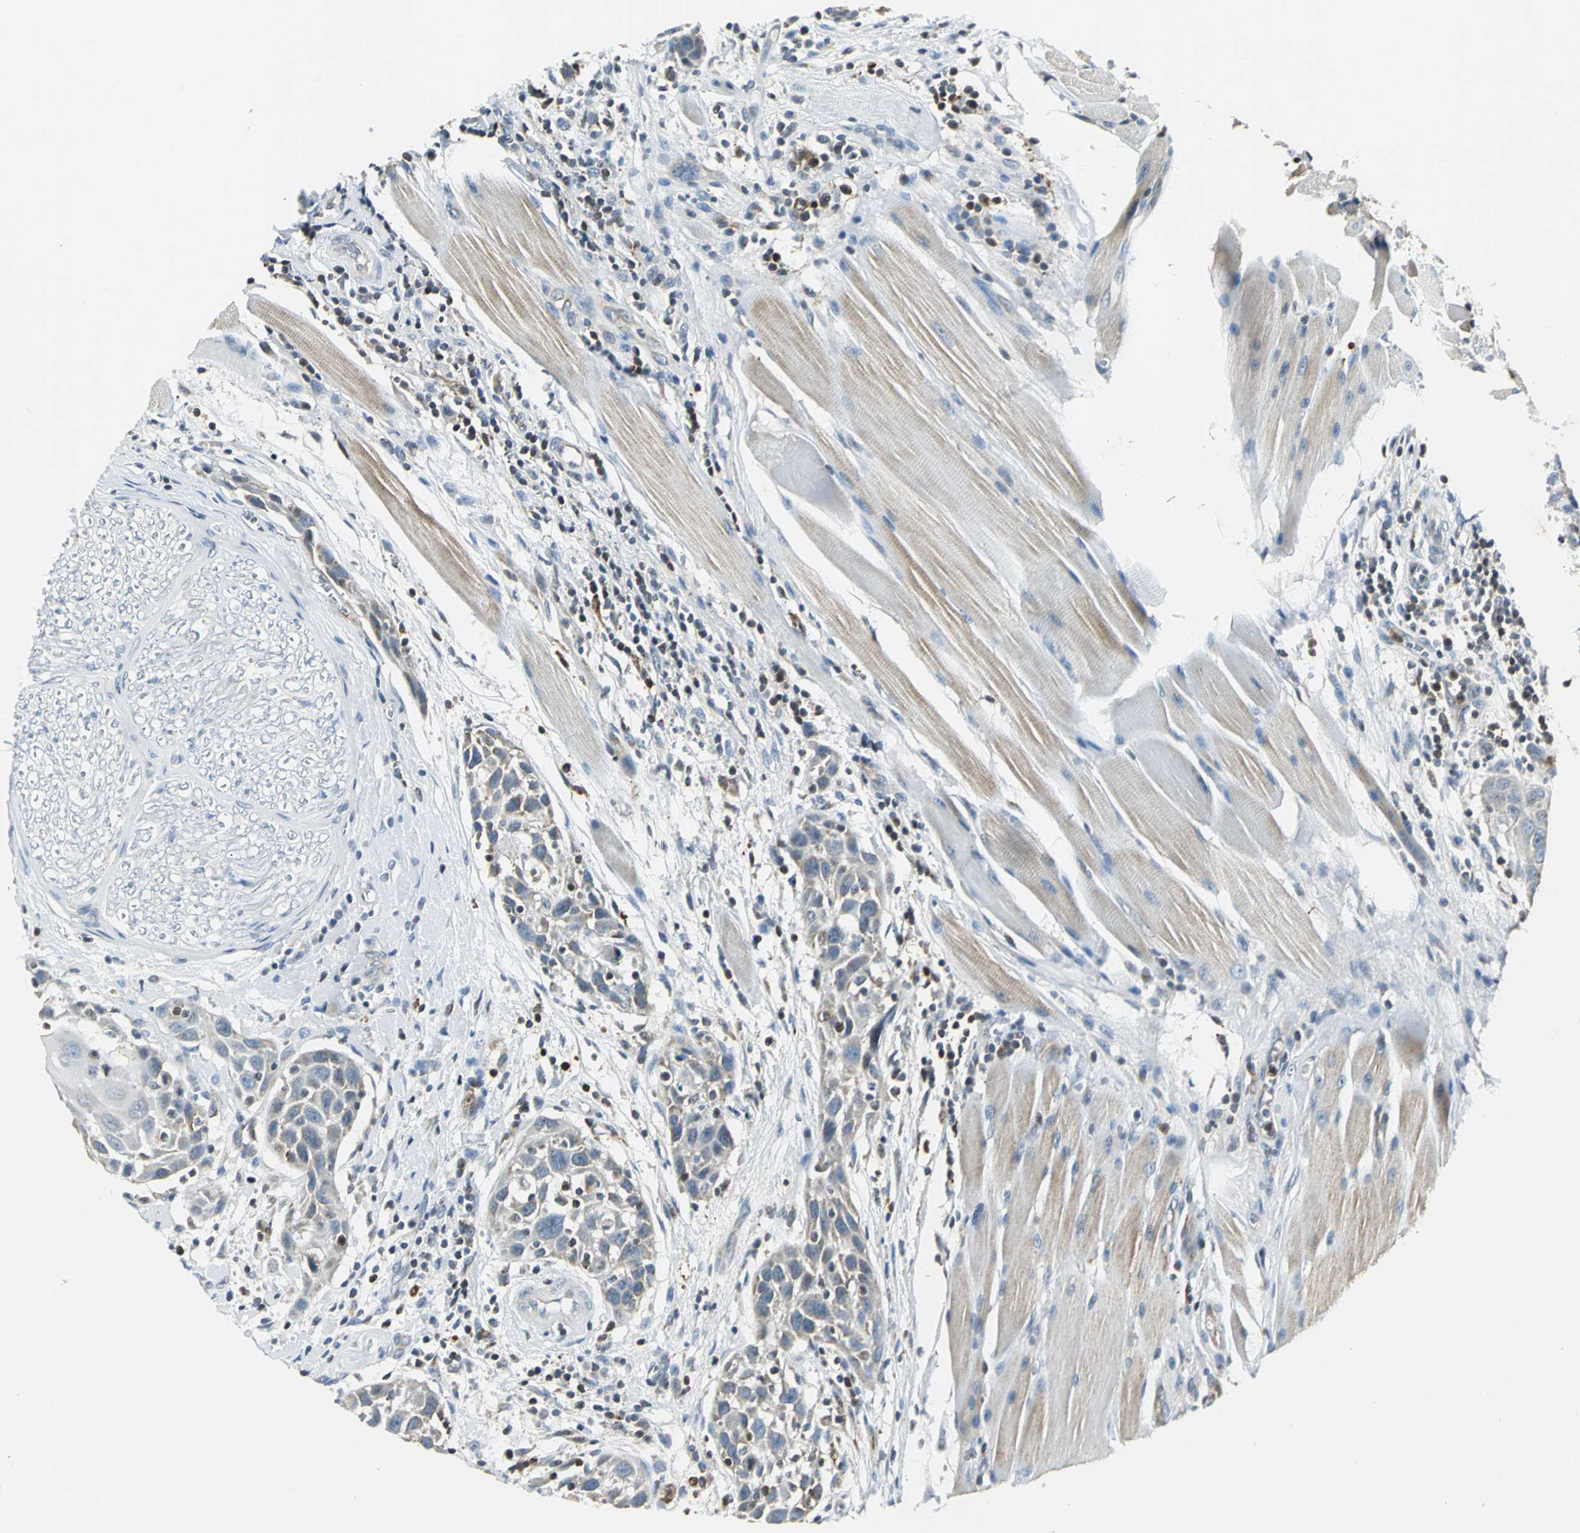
{"staining": {"intensity": "weak", "quantity": "25%-75%", "location": "cytoplasmic/membranous"}, "tissue": "head and neck cancer", "cell_type": "Tumor cells", "image_type": "cancer", "snomed": [{"axis": "morphology", "description": "Normal tissue, NOS"}, {"axis": "morphology", "description": "Squamous cell carcinoma, NOS"}, {"axis": "topography", "description": "Oral tissue"}, {"axis": "topography", "description": "Head-Neck"}], "caption": "Protein staining reveals weak cytoplasmic/membranous positivity in approximately 25%-75% of tumor cells in squamous cell carcinoma (head and neck).", "gene": "USP40", "patient": {"sex": "female", "age": 50}}